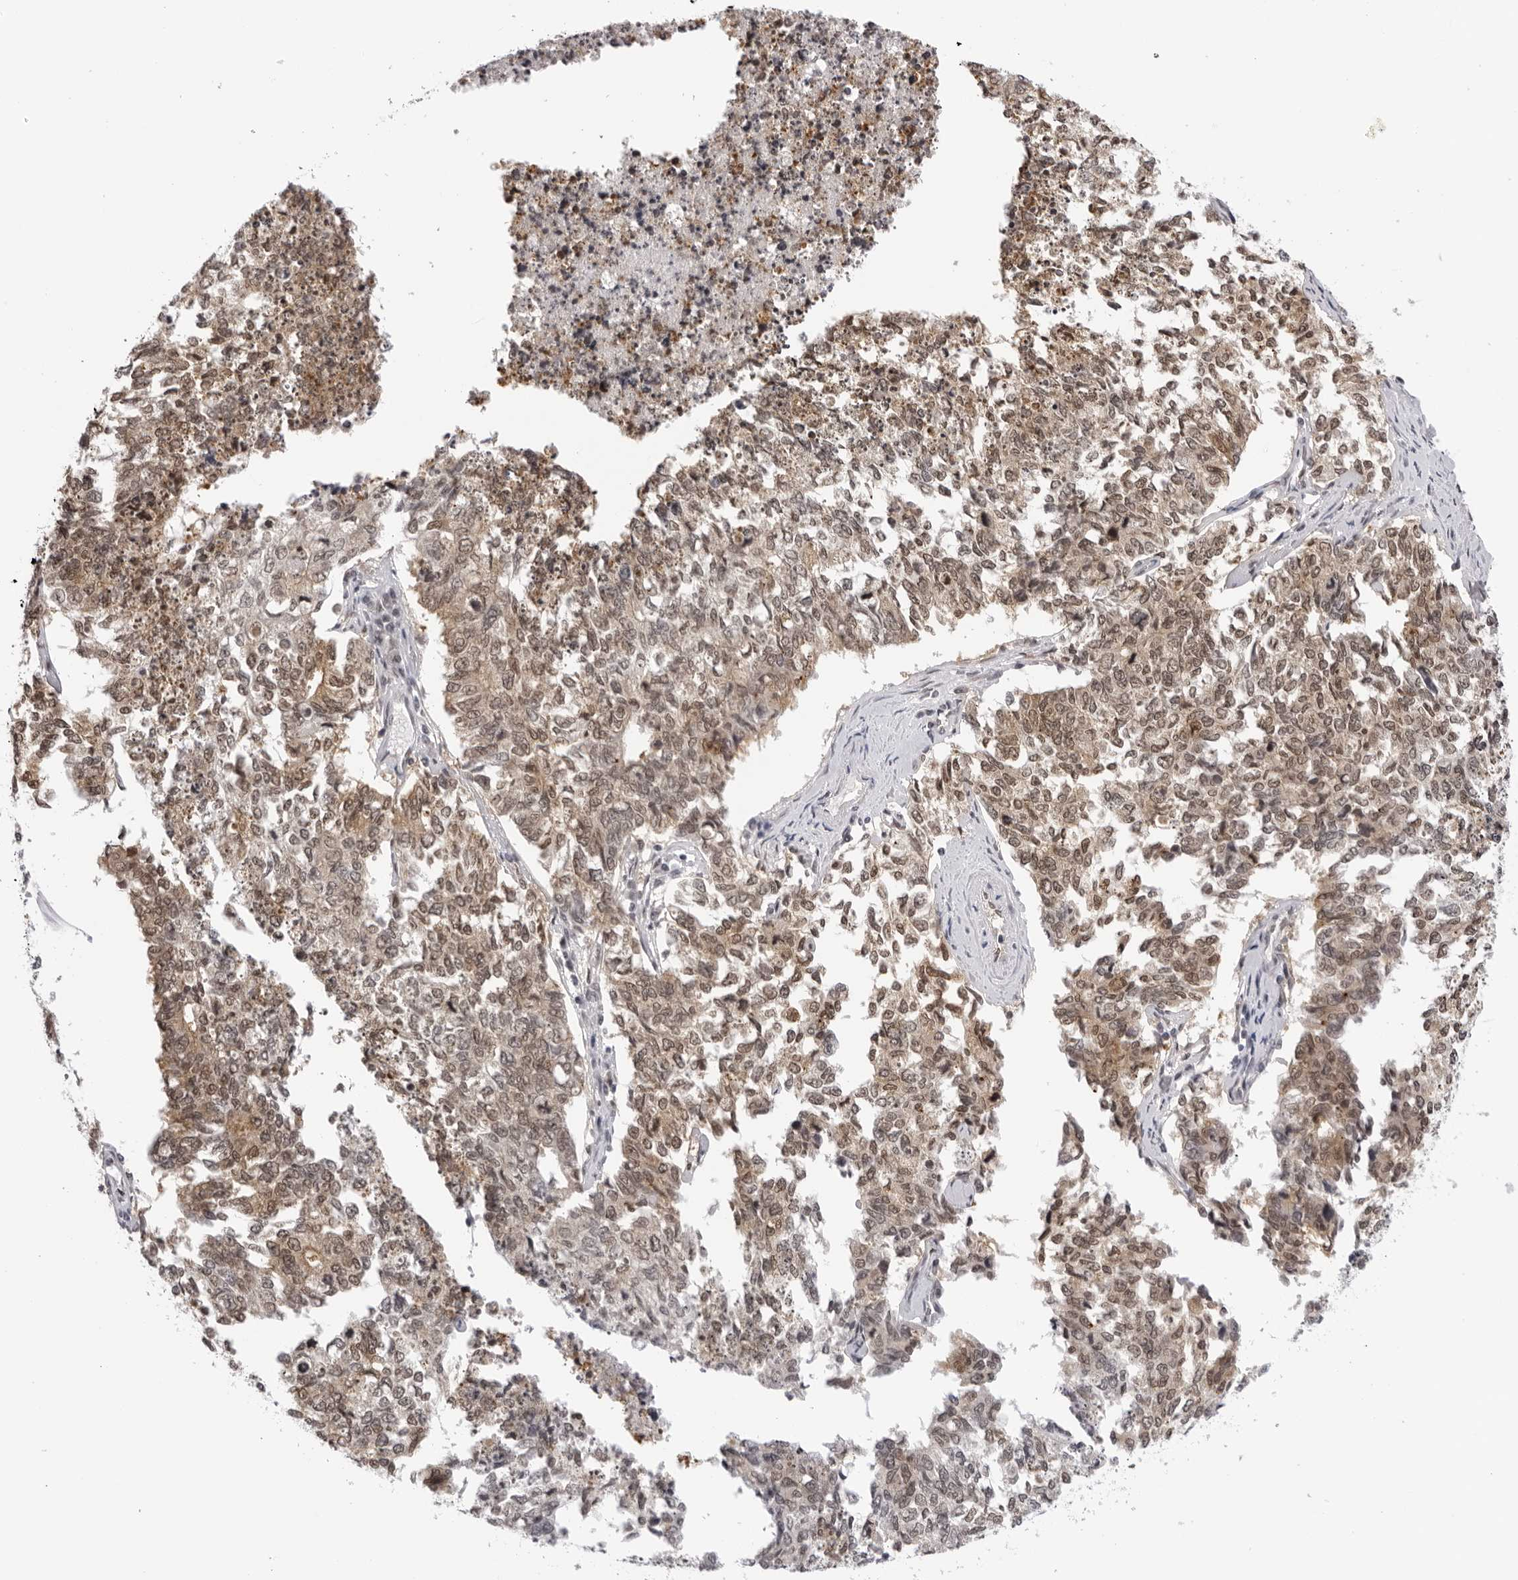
{"staining": {"intensity": "moderate", "quantity": ">75%", "location": "nuclear"}, "tissue": "cervical cancer", "cell_type": "Tumor cells", "image_type": "cancer", "snomed": [{"axis": "morphology", "description": "Squamous cell carcinoma, NOS"}, {"axis": "topography", "description": "Cervix"}], "caption": "Squamous cell carcinoma (cervical) was stained to show a protein in brown. There is medium levels of moderate nuclear staining in approximately >75% of tumor cells. (Stains: DAB (3,3'-diaminobenzidine) in brown, nuclei in blue, Microscopy: brightfield microscopy at high magnification).", "gene": "WDR77", "patient": {"sex": "female", "age": 63}}